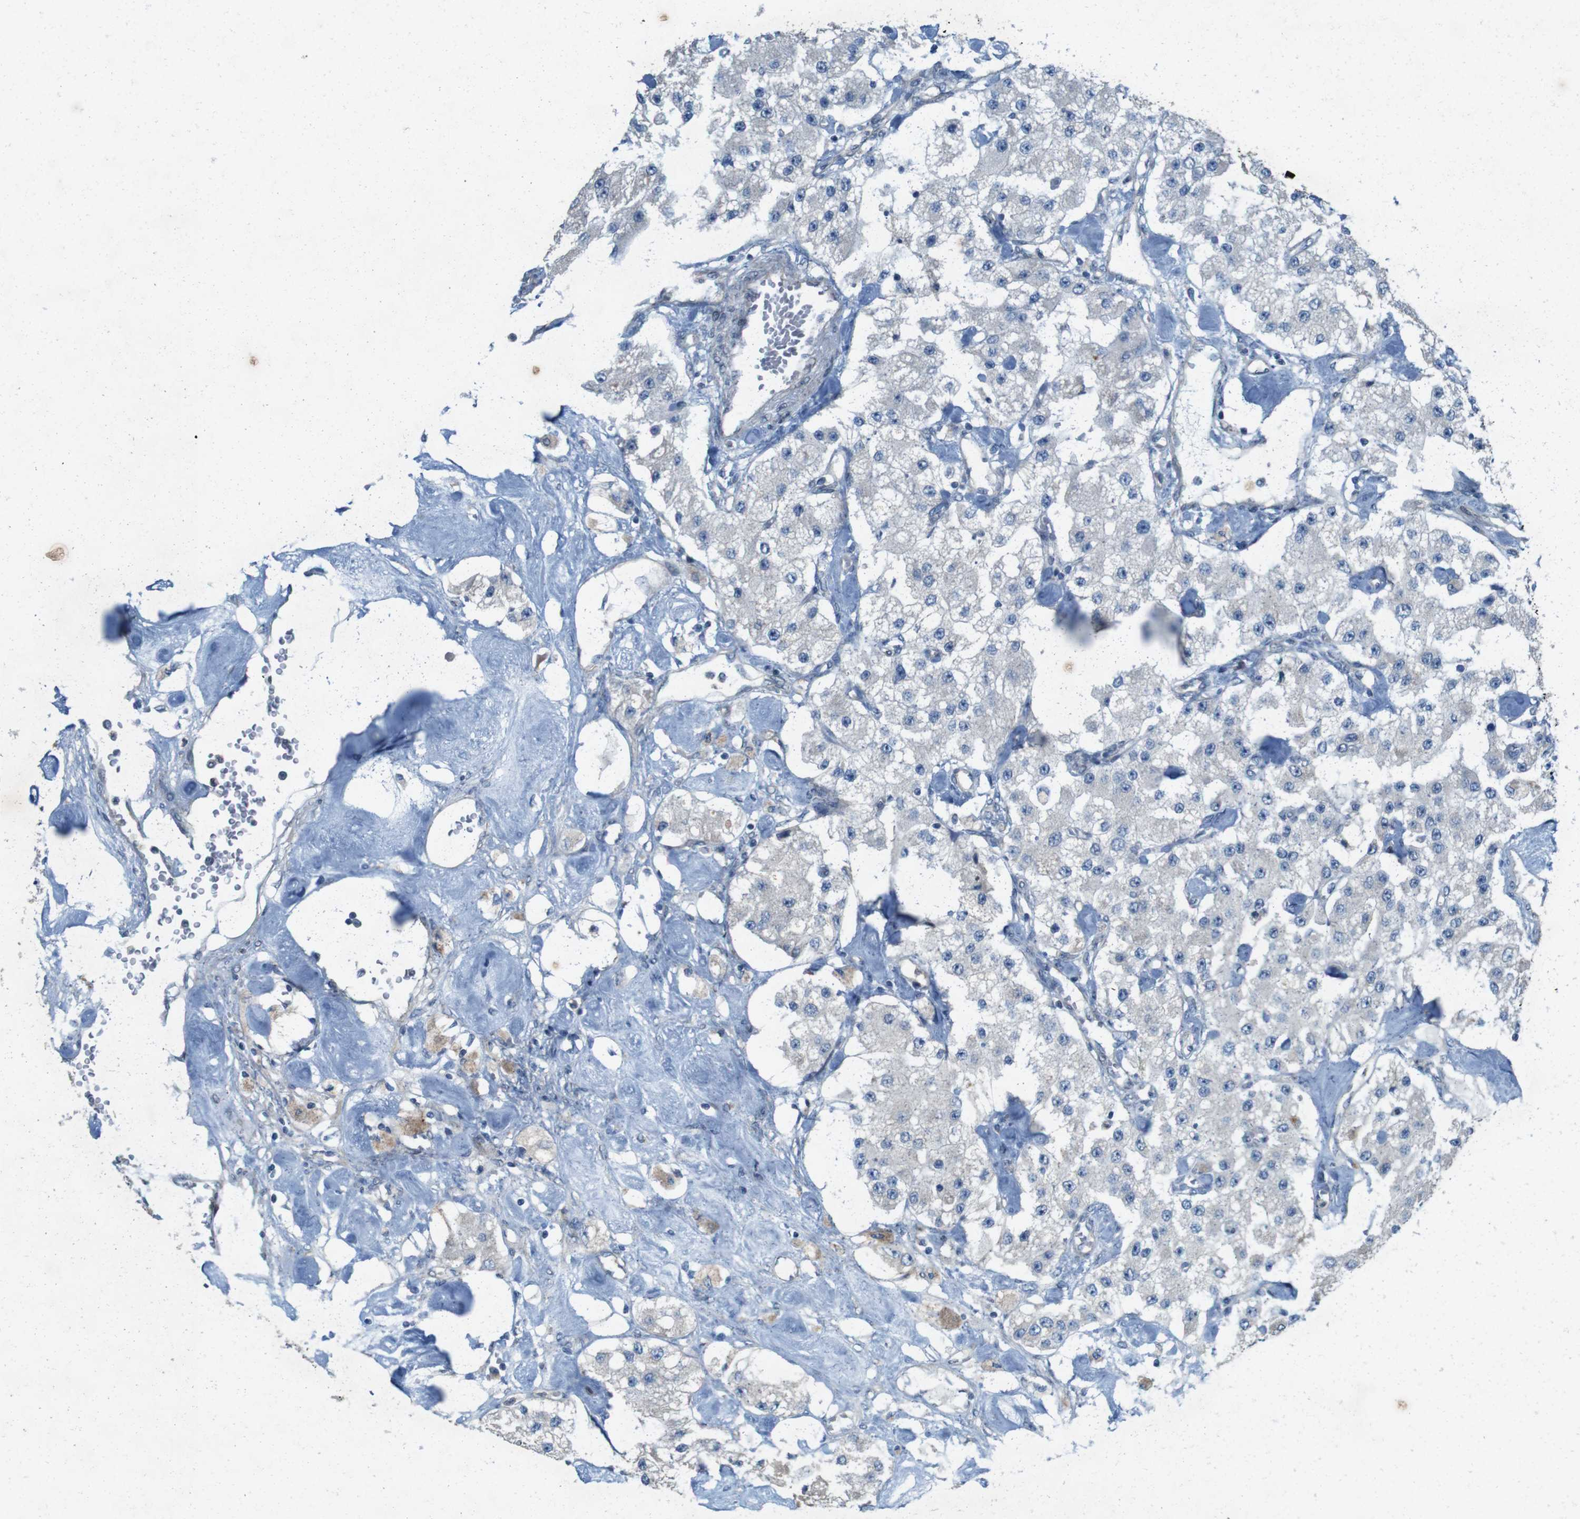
{"staining": {"intensity": "negative", "quantity": "none", "location": "none"}, "tissue": "carcinoid", "cell_type": "Tumor cells", "image_type": "cancer", "snomed": [{"axis": "morphology", "description": "Carcinoid, malignant, NOS"}, {"axis": "topography", "description": "Pancreas"}], "caption": "Immunohistochemistry (IHC) micrograph of carcinoid stained for a protein (brown), which displays no positivity in tumor cells.", "gene": "SKI", "patient": {"sex": "male", "age": 41}}